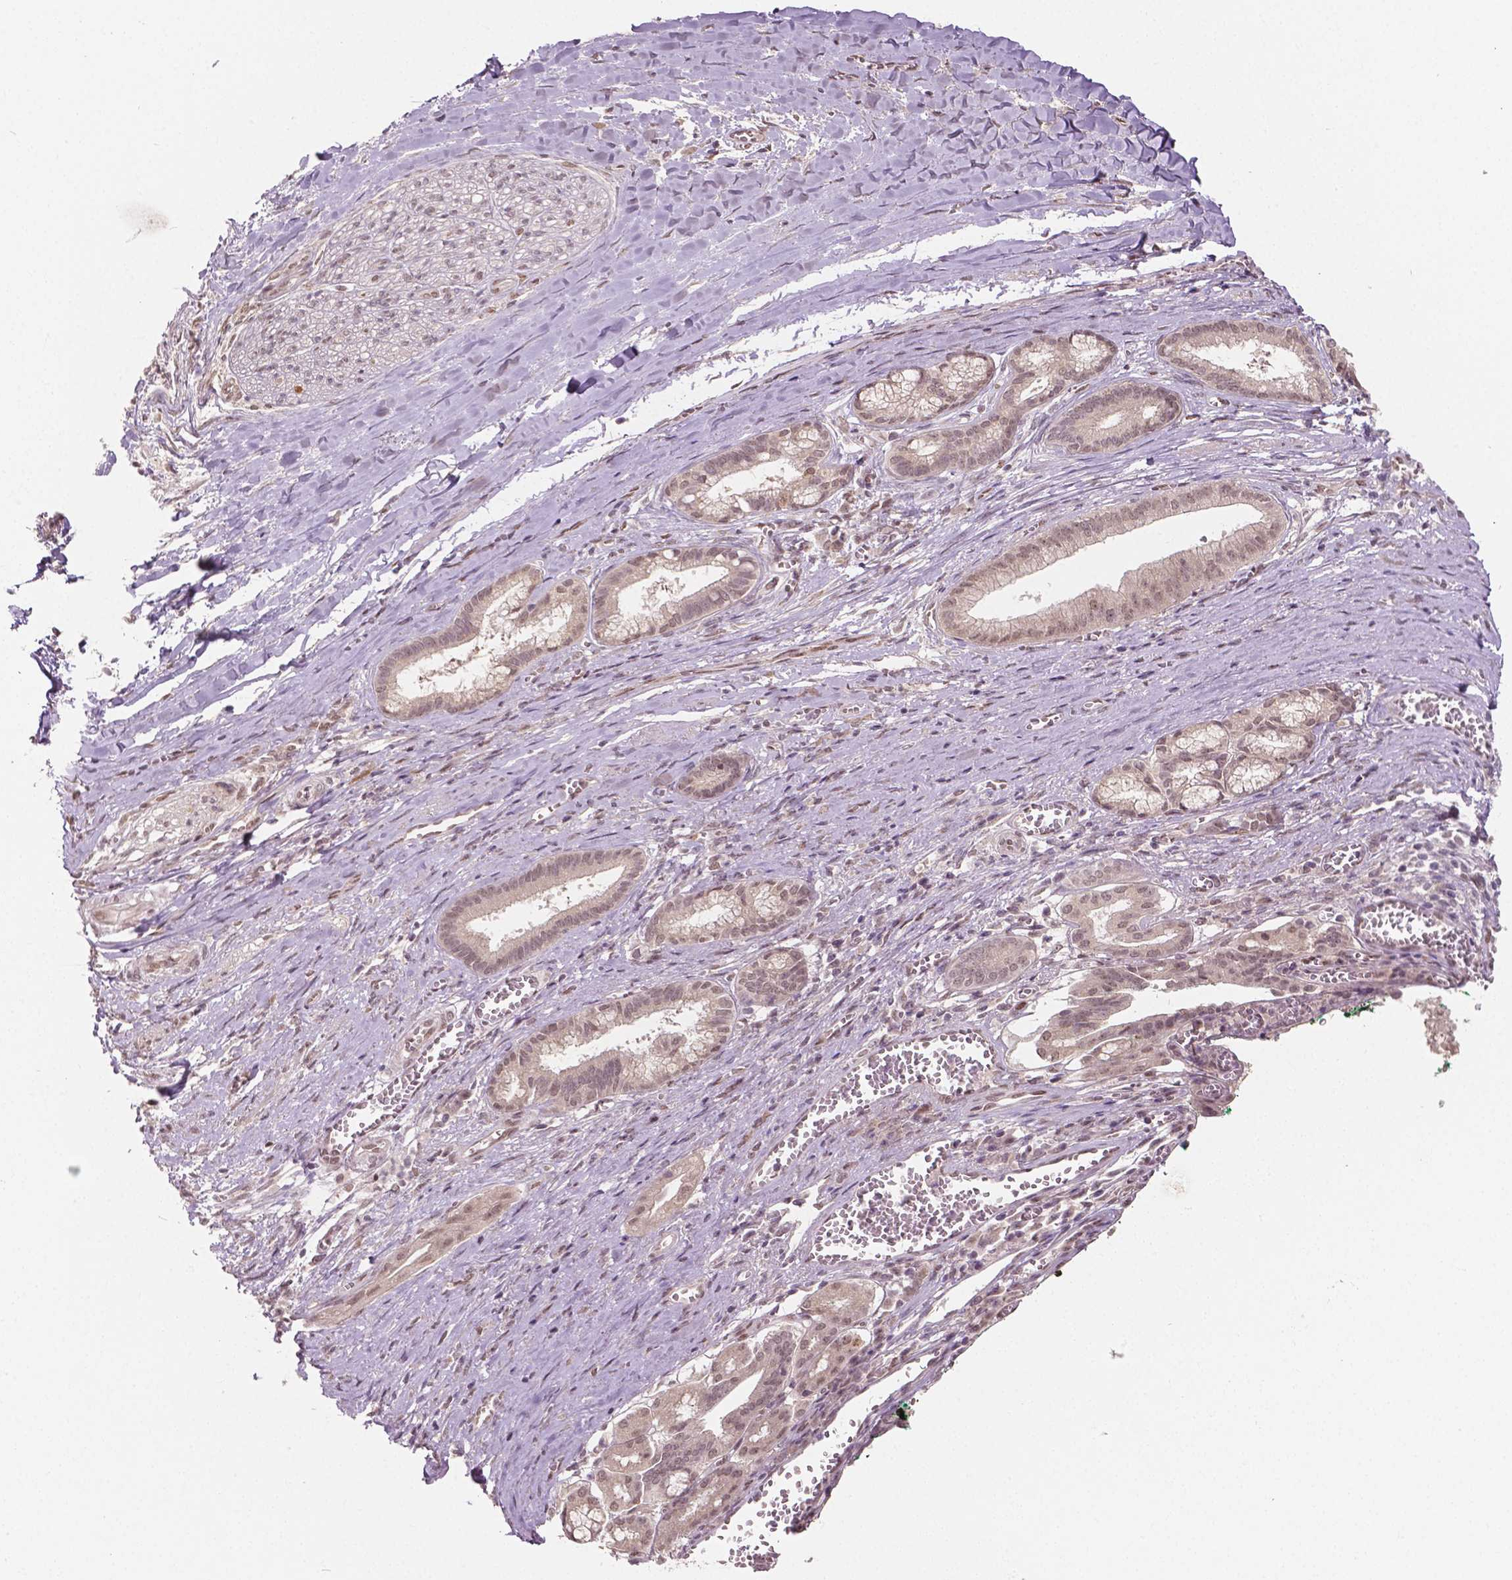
{"staining": {"intensity": "weak", "quantity": "25%-75%", "location": "nuclear"}, "tissue": "pancreatic cancer", "cell_type": "Tumor cells", "image_type": "cancer", "snomed": [{"axis": "morphology", "description": "Normal tissue, NOS"}, {"axis": "morphology", "description": "Adenocarcinoma, NOS"}, {"axis": "topography", "description": "Lymph node"}, {"axis": "topography", "description": "Pancreas"}], "caption": "A brown stain highlights weak nuclear positivity of a protein in human adenocarcinoma (pancreatic) tumor cells. (IHC, brightfield microscopy, high magnification).", "gene": "HMBOX1", "patient": {"sex": "female", "age": 58}}